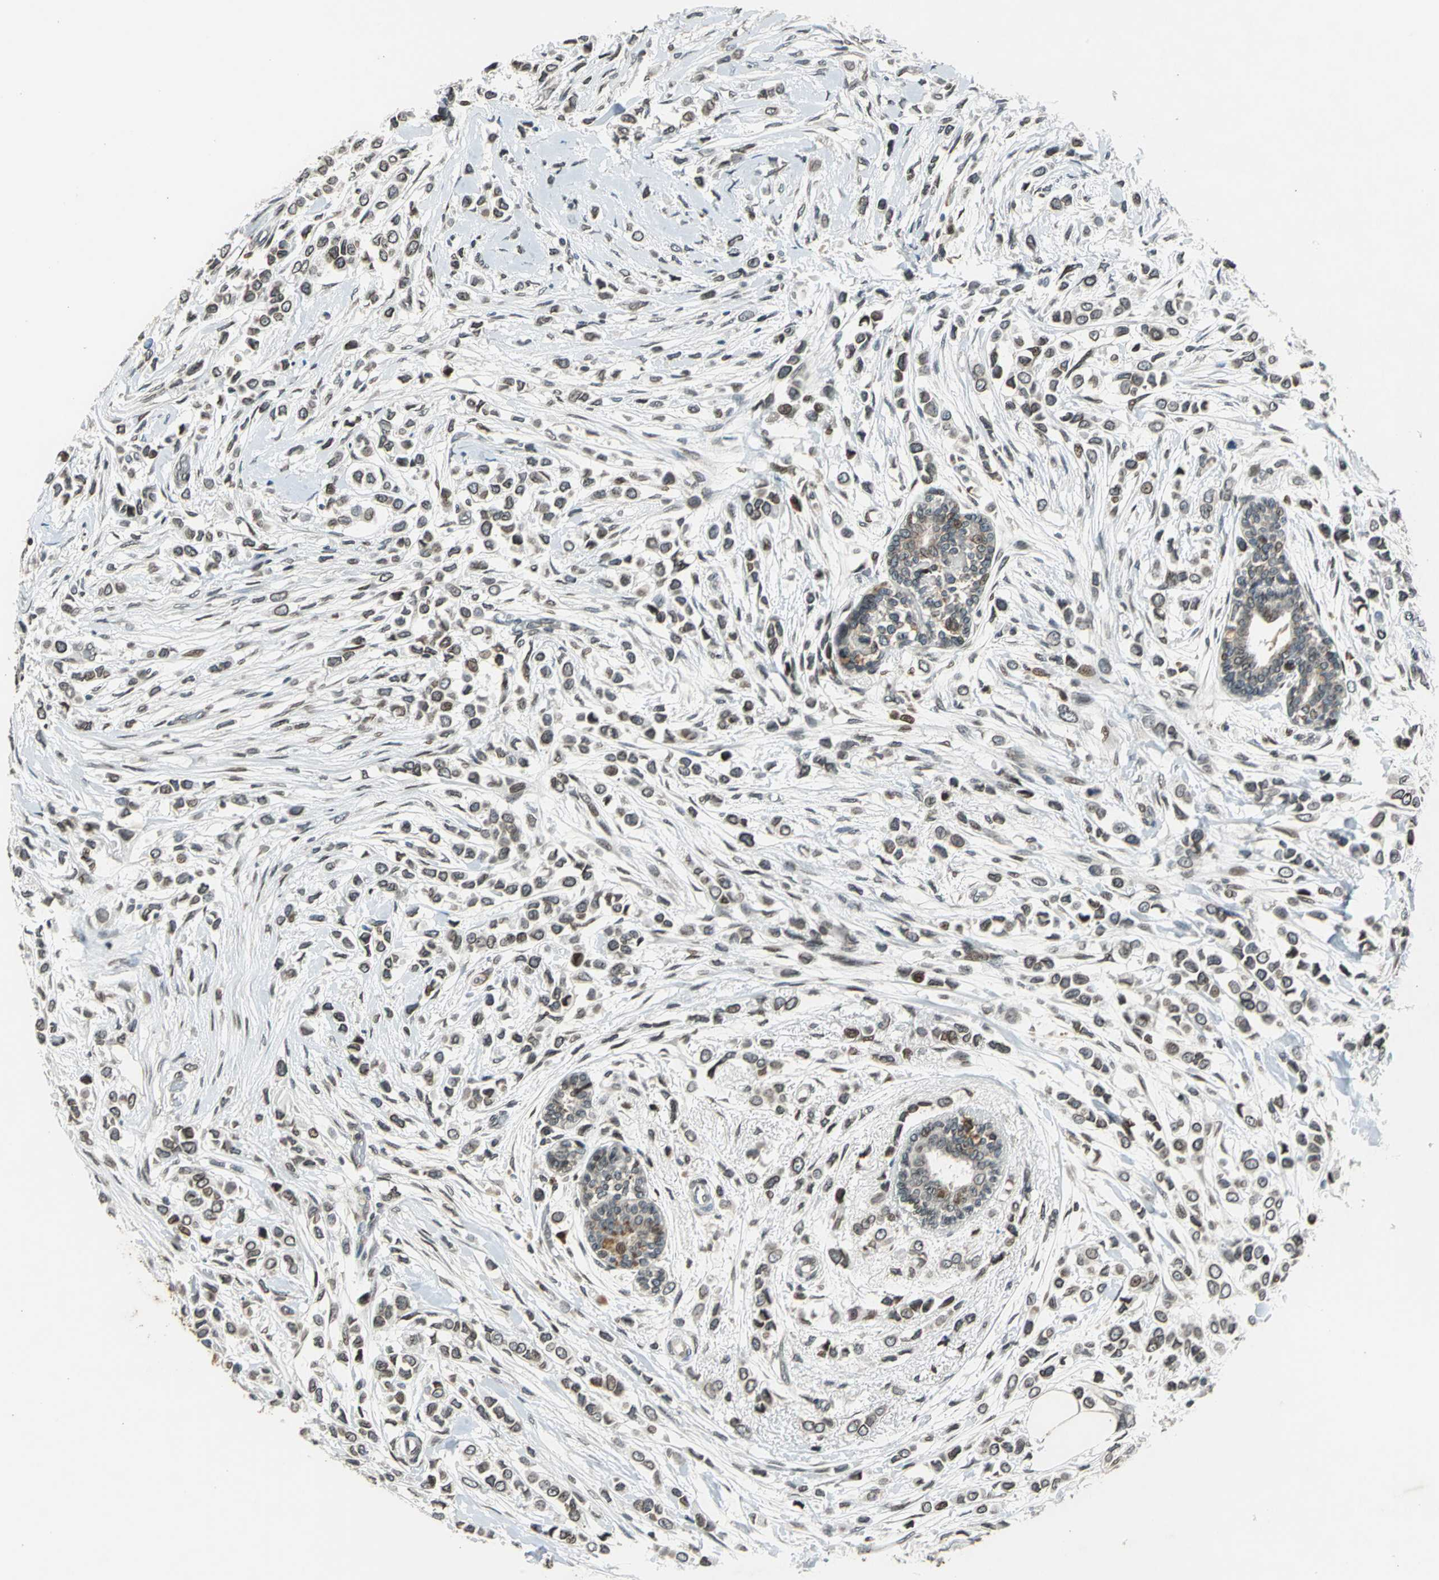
{"staining": {"intensity": "moderate", "quantity": "<25%", "location": "cytoplasmic/membranous,nuclear"}, "tissue": "breast cancer", "cell_type": "Tumor cells", "image_type": "cancer", "snomed": [{"axis": "morphology", "description": "Lobular carcinoma"}, {"axis": "topography", "description": "Breast"}], "caption": "Immunohistochemistry (IHC) image of neoplastic tissue: human breast lobular carcinoma stained using immunohistochemistry displays low levels of moderate protein expression localized specifically in the cytoplasmic/membranous and nuclear of tumor cells, appearing as a cytoplasmic/membranous and nuclear brown color.", "gene": "BRIP1", "patient": {"sex": "female", "age": 51}}